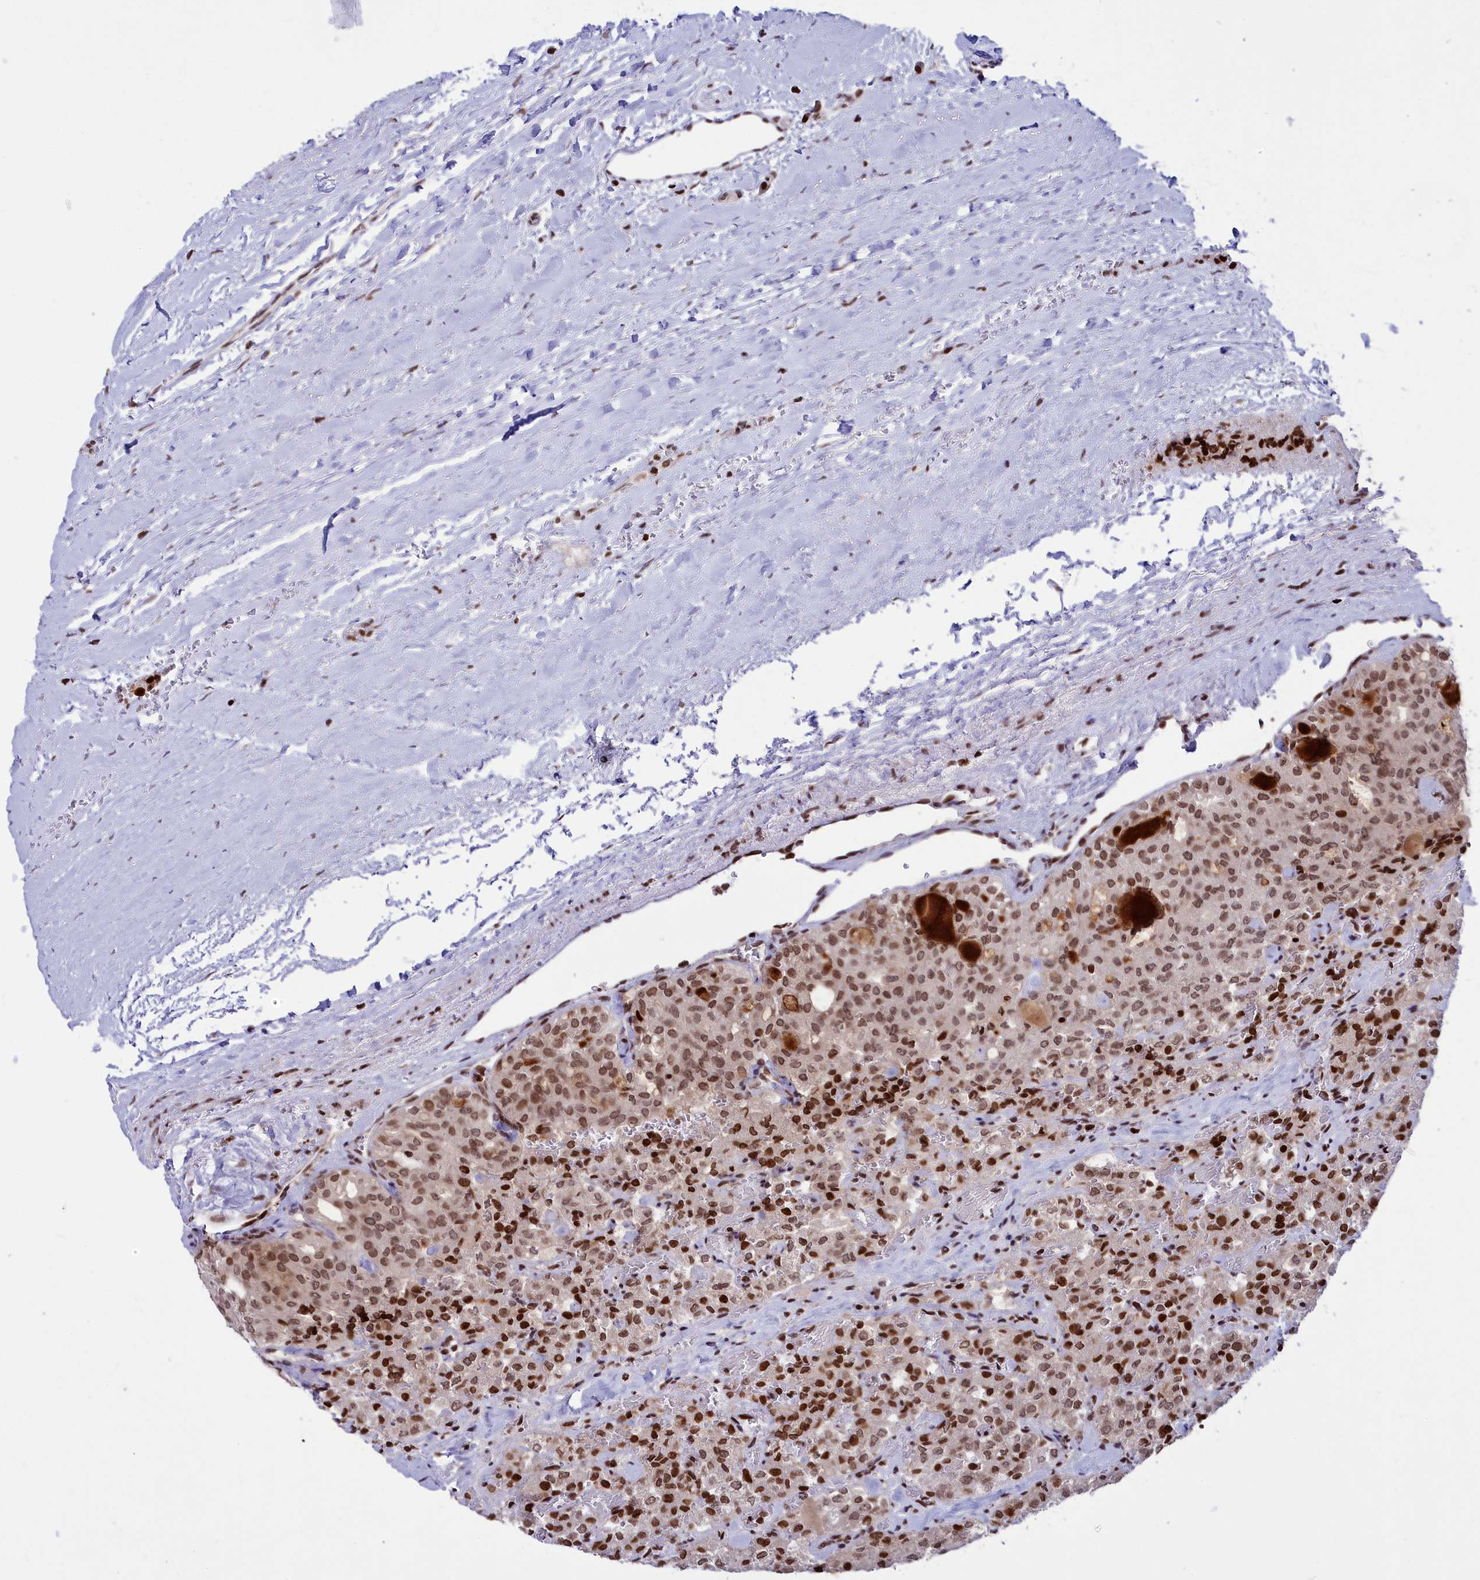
{"staining": {"intensity": "moderate", "quantity": ">75%", "location": "nuclear"}, "tissue": "thyroid cancer", "cell_type": "Tumor cells", "image_type": "cancer", "snomed": [{"axis": "morphology", "description": "Follicular adenoma carcinoma, NOS"}, {"axis": "topography", "description": "Thyroid gland"}], "caption": "Follicular adenoma carcinoma (thyroid) tissue displays moderate nuclear positivity in approximately >75% of tumor cells, visualized by immunohistochemistry.", "gene": "TET2", "patient": {"sex": "male", "age": 75}}